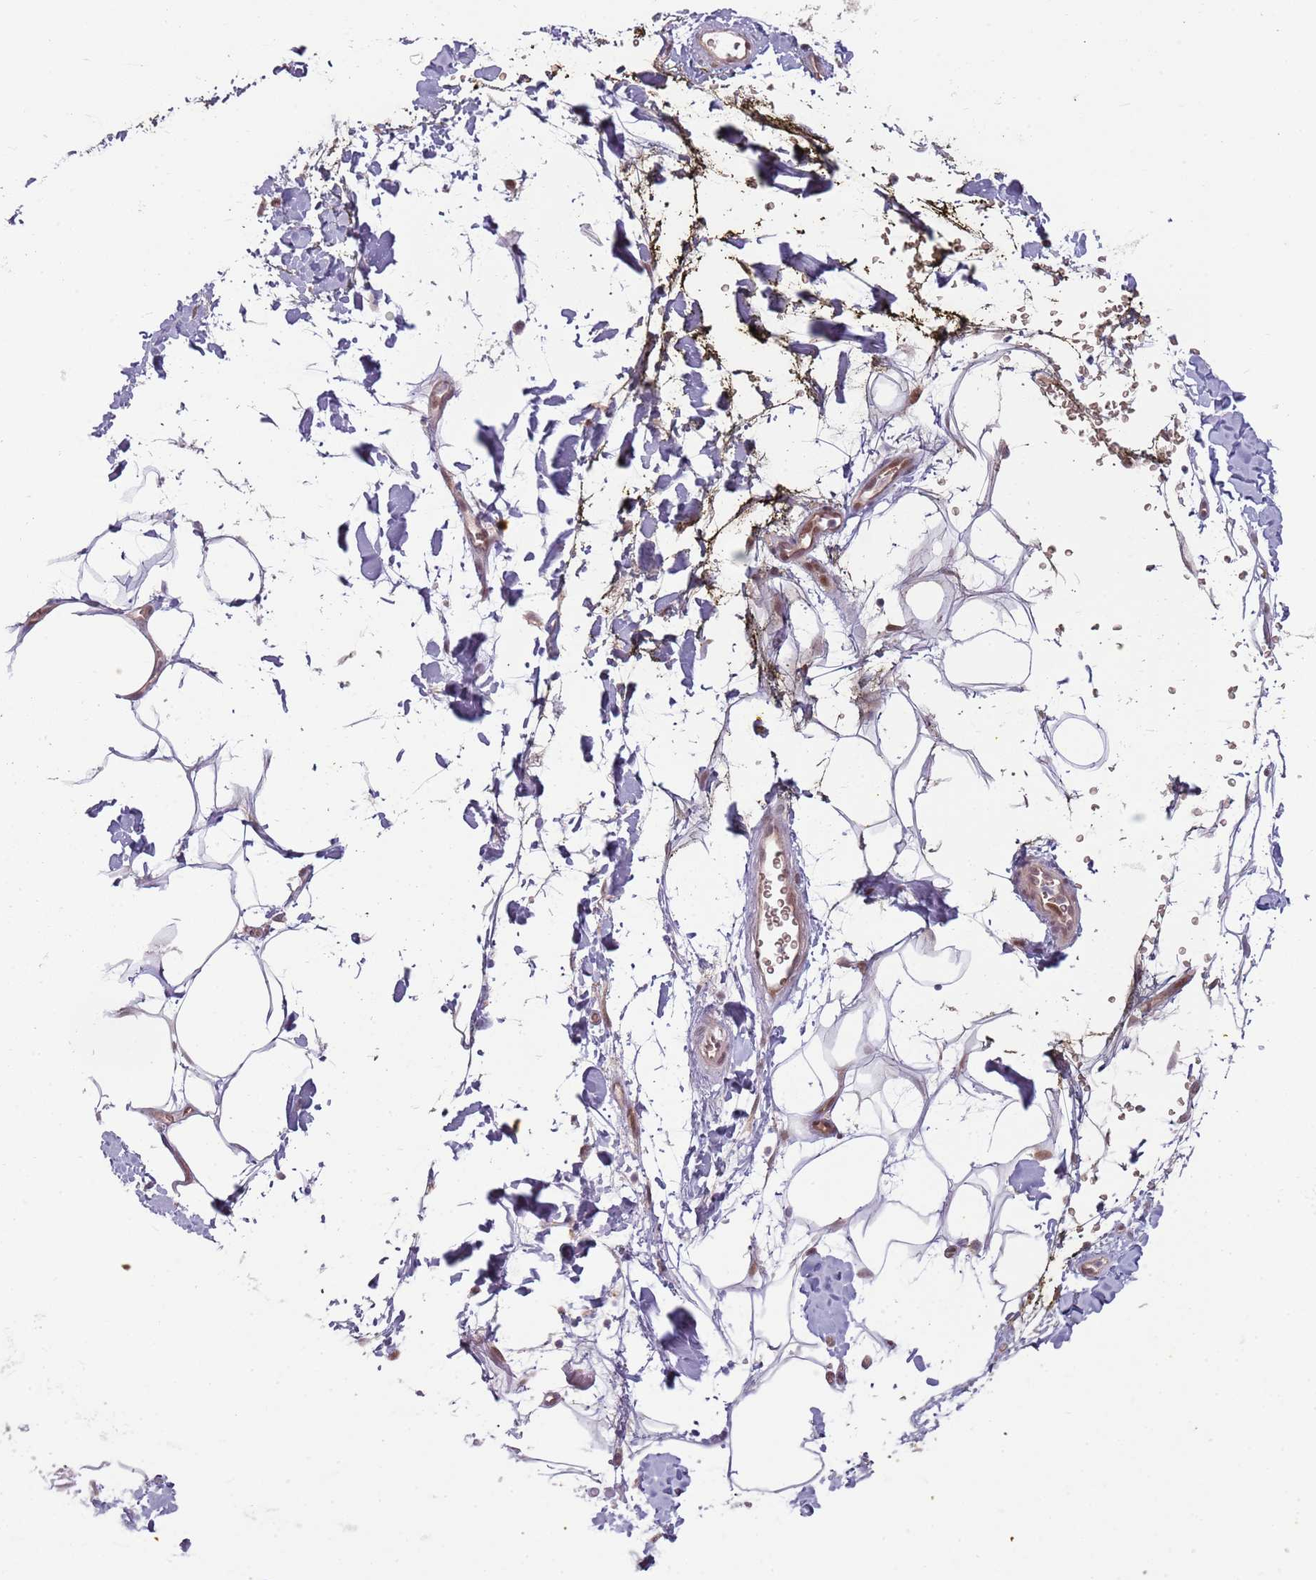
{"staining": {"intensity": "weak", "quantity": ">75%", "location": "cytoplasmic/membranous,nuclear"}, "tissue": "adipose tissue", "cell_type": "Adipocytes", "image_type": "normal", "snomed": [{"axis": "morphology", "description": "Normal tissue, NOS"}, {"axis": "morphology", "description": "Adenocarcinoma, NOS"}, {"axis": "topography", "description": "Pancreas"}, {"axis": "topography", "description": "Peripheral nerve tissue"}], "caption": "Immunohistochemical staining of normal human adipose tissue demonstrates low levels of weak cytoplasmic/membranous,nuclear expression in approximately >75% of adipocytes. Using DAB (3,3'-diaminobenzidine) (brown) and hematoxylin (blue) stains, captured at high magnification using brightfield microscopy.", "gene": "ADGRG1", "patient": {"sex": "male", "age": 59}}